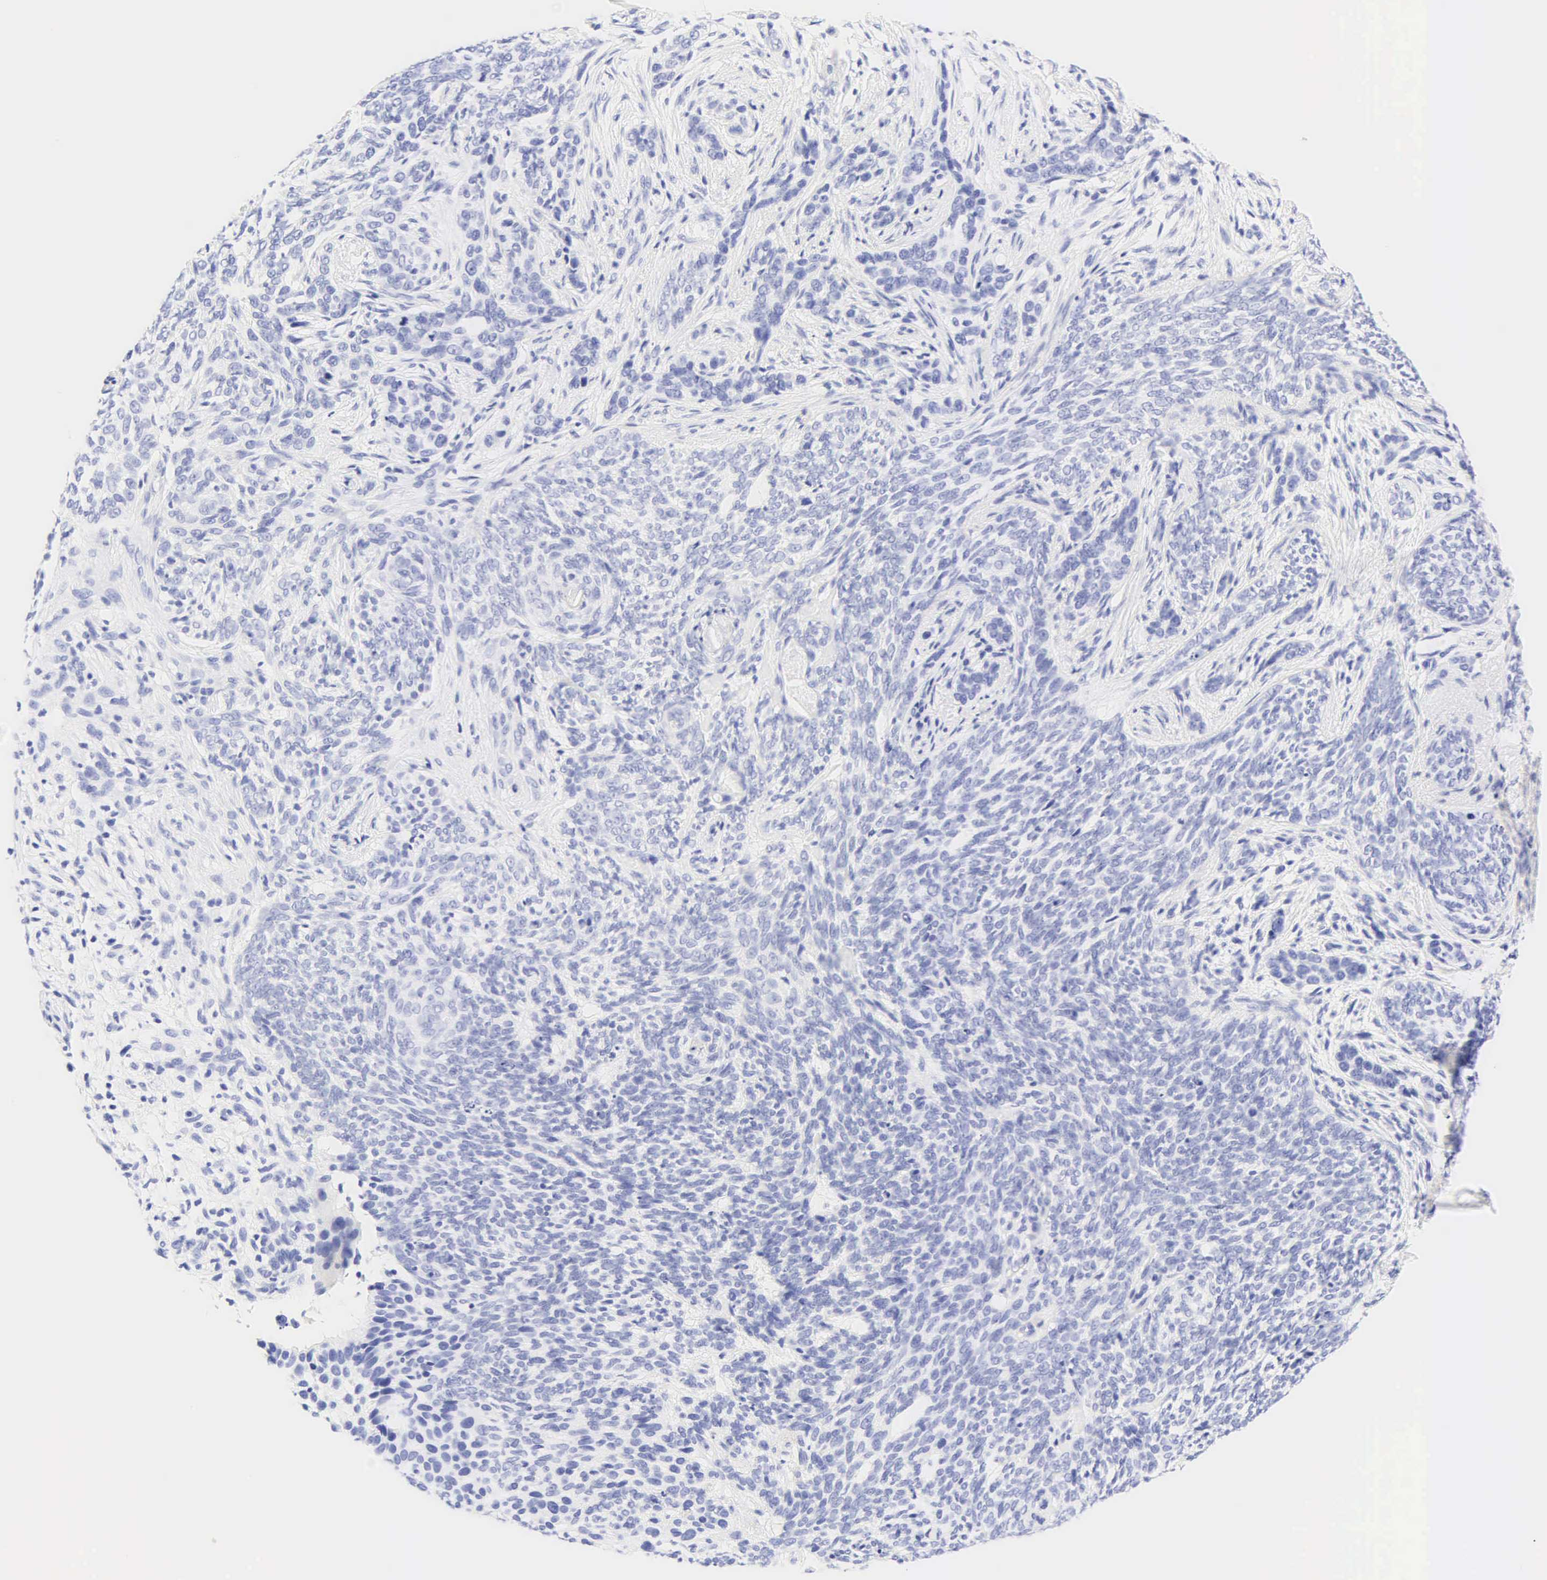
{"staining": {"intensity": "negative", "quantity": "none", "location": "none"}, "tissue": "skin cancer", "cell_type": "Tumor cells", "image_type": "cancer", "snomed": [{"axis": "morphology", "description": "Basal cell carcinoma"}, {"axis": "topography", "description": "Skin"}], "caption": "Immunohistochemical staining of human skin basal cell carcinoma reveals no significant staining in tumor cells.", "gene": "KRT20", "patient": {"sex": "male", "age": 89}}